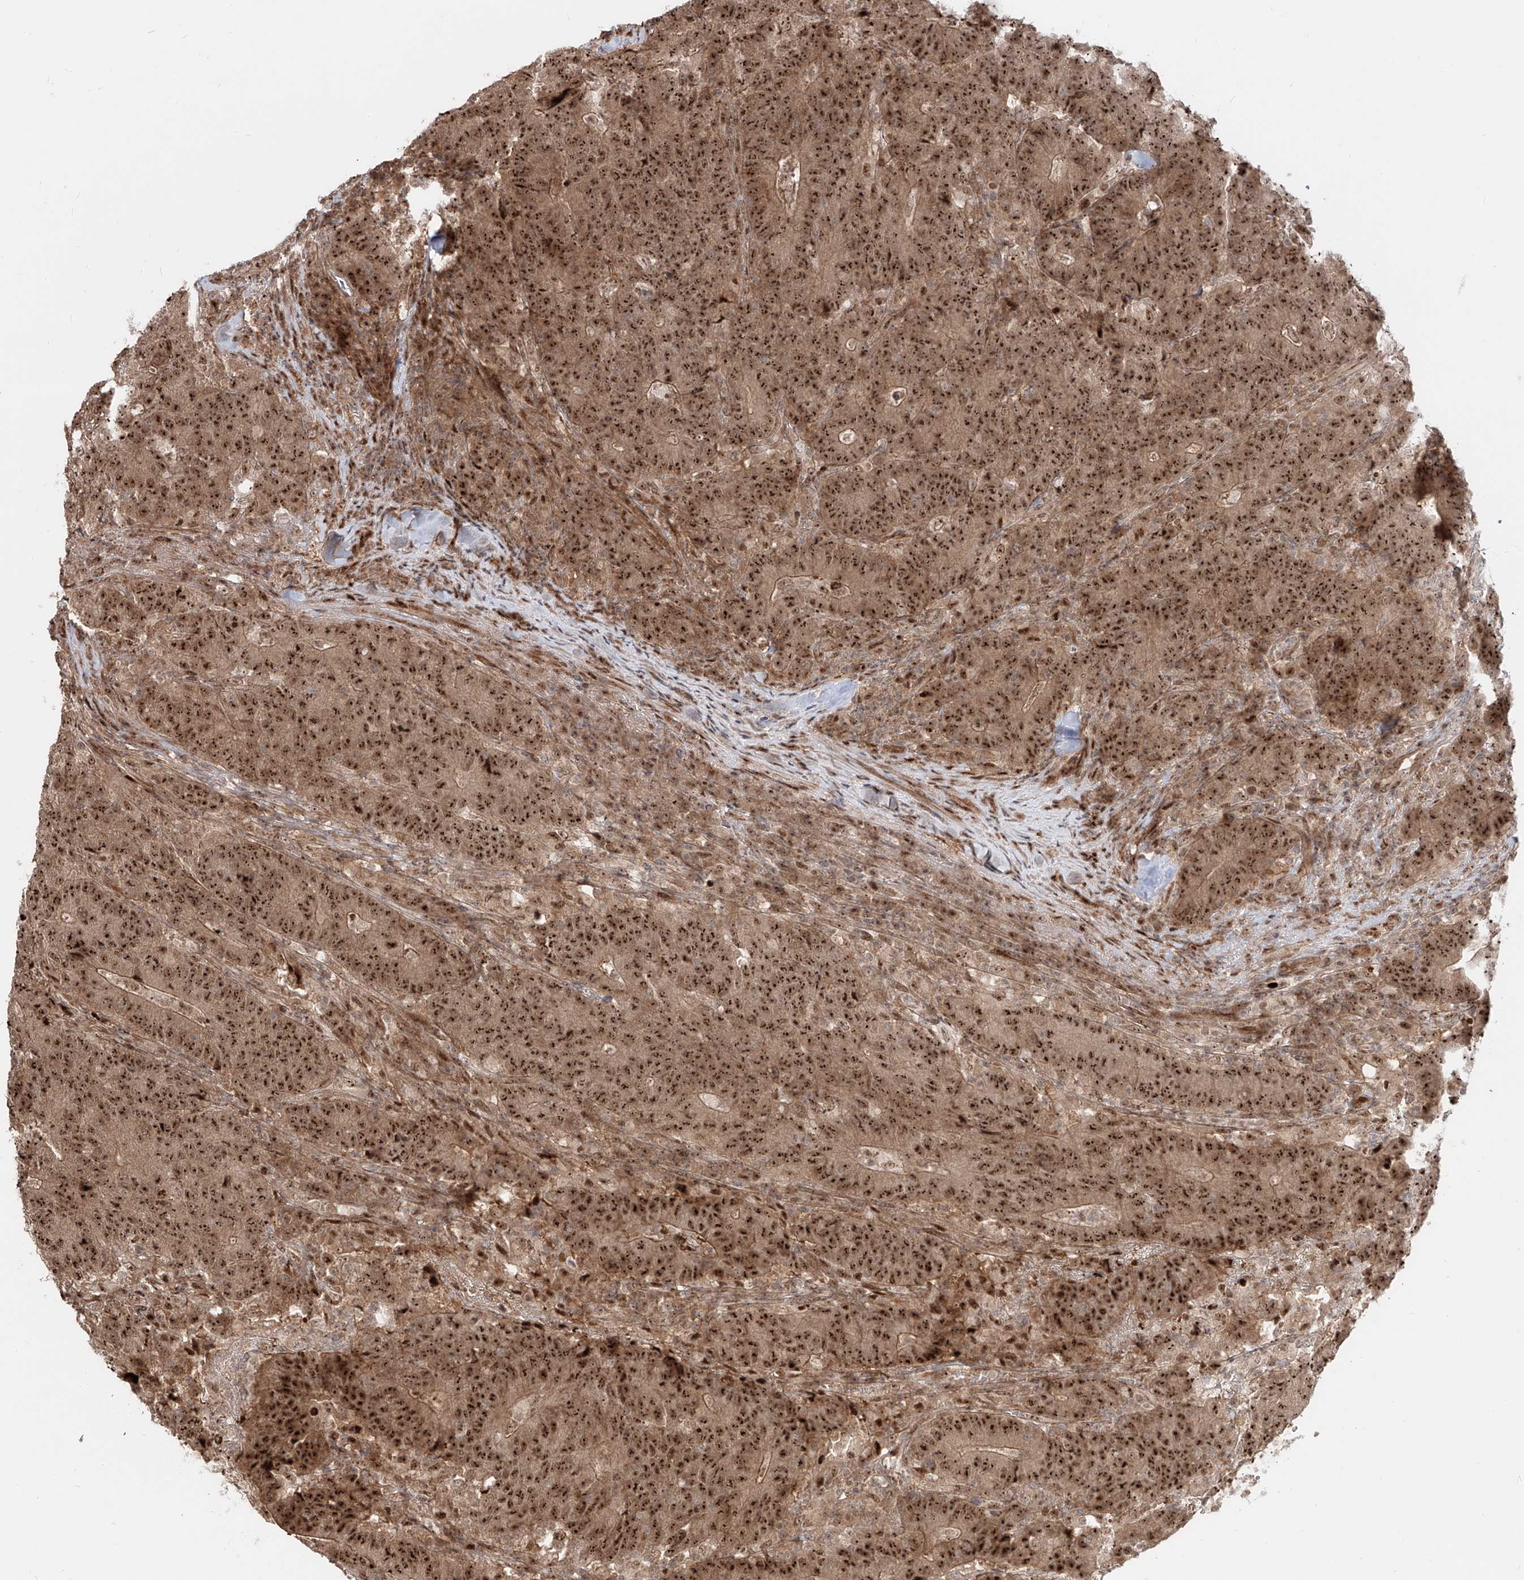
{"staining": {"intensity": "moderate", "quantity": ">75%", "location": "cytoplasmic/membranous,nuclear"}, "tissue": "colorectal cancer", "cell_type": "Tumor cells", "image_type": "cancer", "snomed": [{"axis": "morphology", "description": "Normal tissue, NOS"}, {"axis": "morphology", "description": "Adenocarcinoma, NOS"}, {"axis": "topography", "description": "Colon"}], "caption": "Tumor cells show moderate cytoplasmic/membranous and nuclear positivity in approximately >75% of cells in adenocarcinoma (colorectal).", "gene": "ZNF710", "patient": {"sex": "female", "age": 75}}